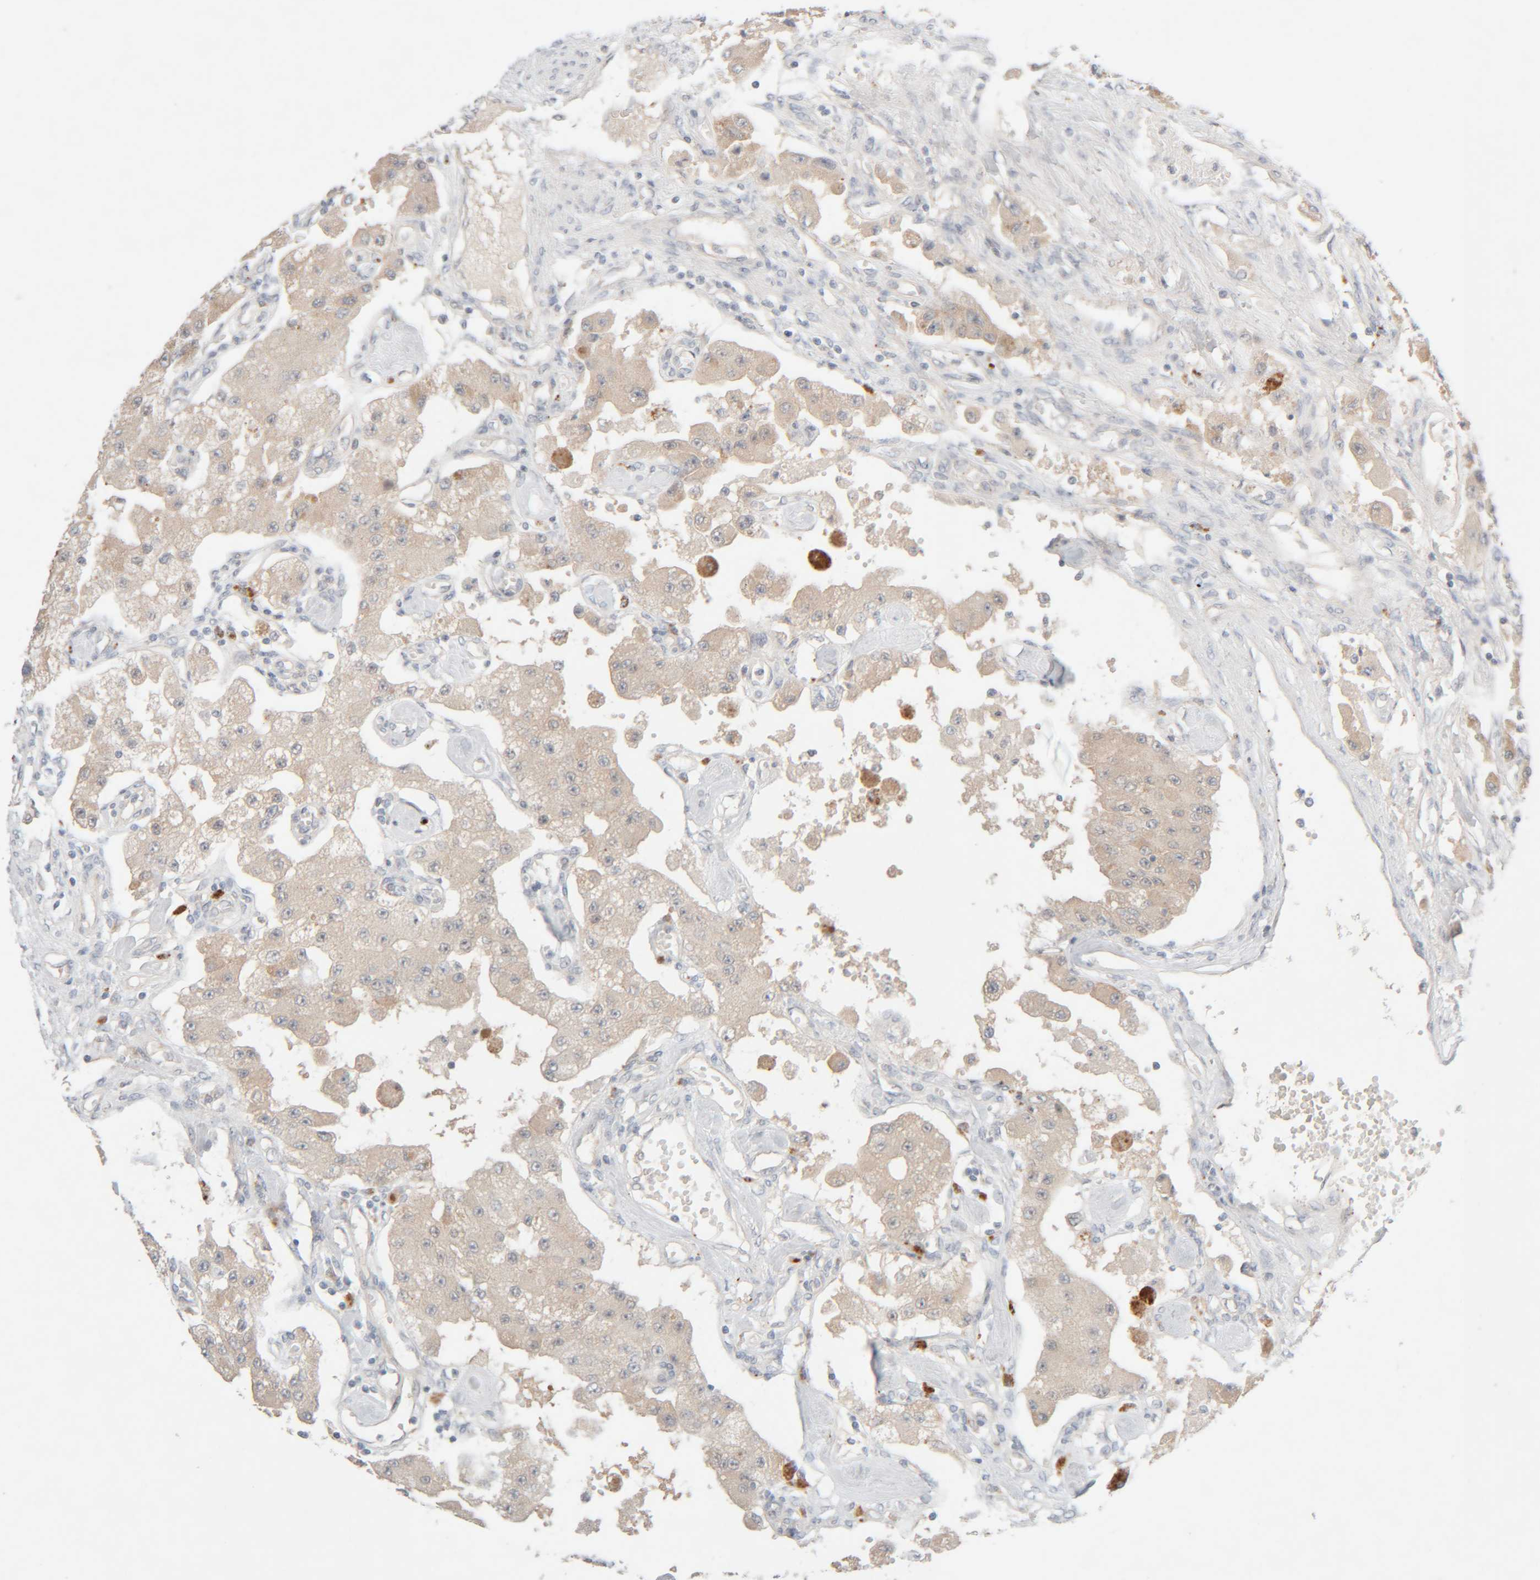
{"staining": {"intensity": "weak", "quantity": "25%-75%", "location": "cytoplasmic/membranous"}, "tissue": "carcinoid", "cell_type": "Tumor cells", "image_type": "cancer", "snomed": [{"axis": "morphology", "description": "Carcinoid, malignant, NOS"}, {"axis": "topography", "description": "Pancreas"}], "caption": "DAB immunohistochemical staining of malignant carcinoid demonstrates weak cytoplasmic/membranous protein expression in approximately 25%-75% of tumor cells. The protein is stained brown, and the nuclei are stained in blue (DAB IHC with brightfield microscopy, high magnification).", "gene": "CHKA", "patient": {"sex": "male", "age": 41}}